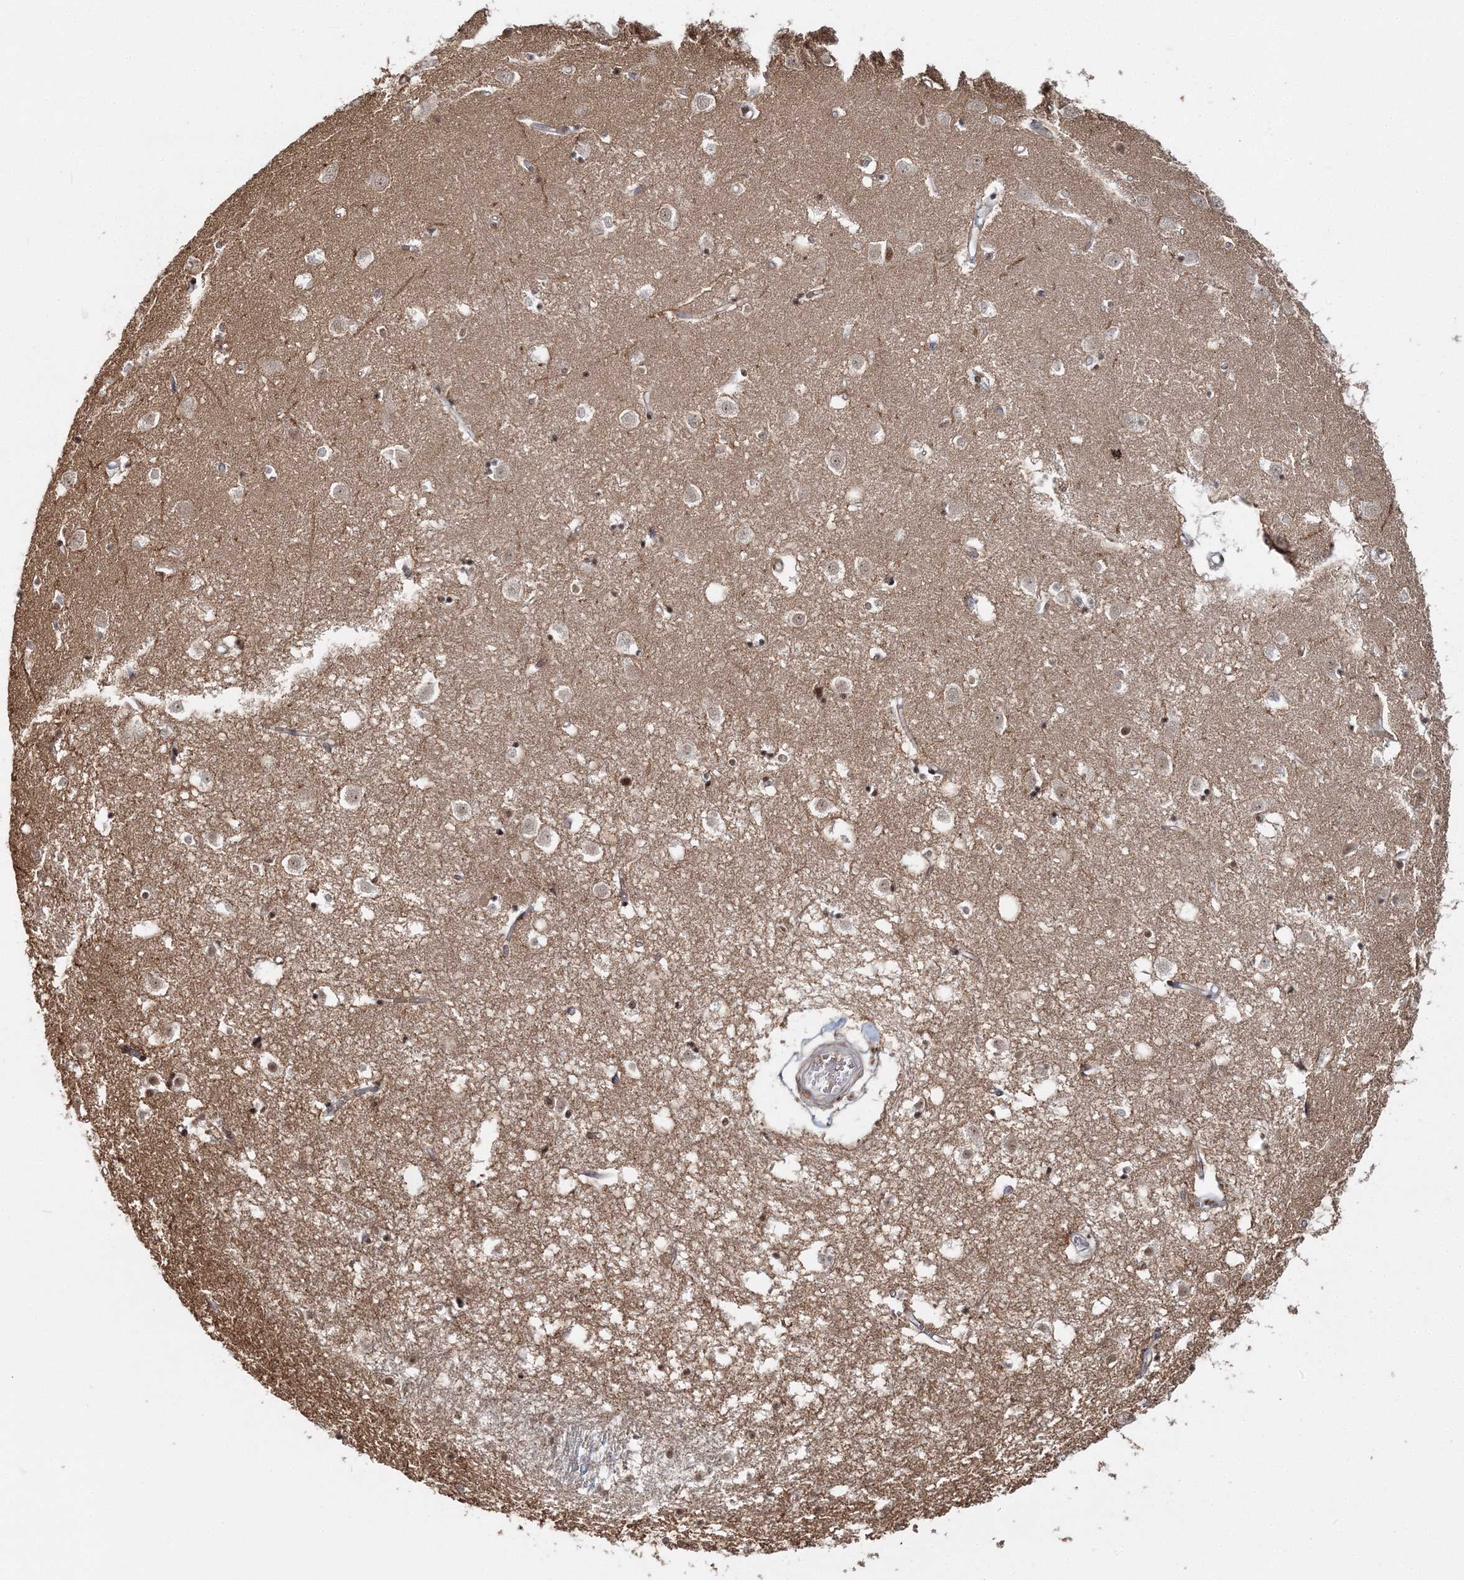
{"staining": {"intensity": "moderate", "quantity": ">75%", "location": "nuclear"}, "tissue": "caudate", "cell_type": "Glial cells", "image_type": "normal", "snomed": [{"axis": "morphology", "description": "Normal tissue, NOS"}, {"axis": "topography", "description": "Lateral ventricle wall"}], "caption": "An IHC micrograph of unremarkable tissue is shown. Protein staining in brown labels moderate nuclear positivity in caudate within glial cells.", "gene": "ENSG00000290315", "patient": {"sex": "male", "age": 45}}